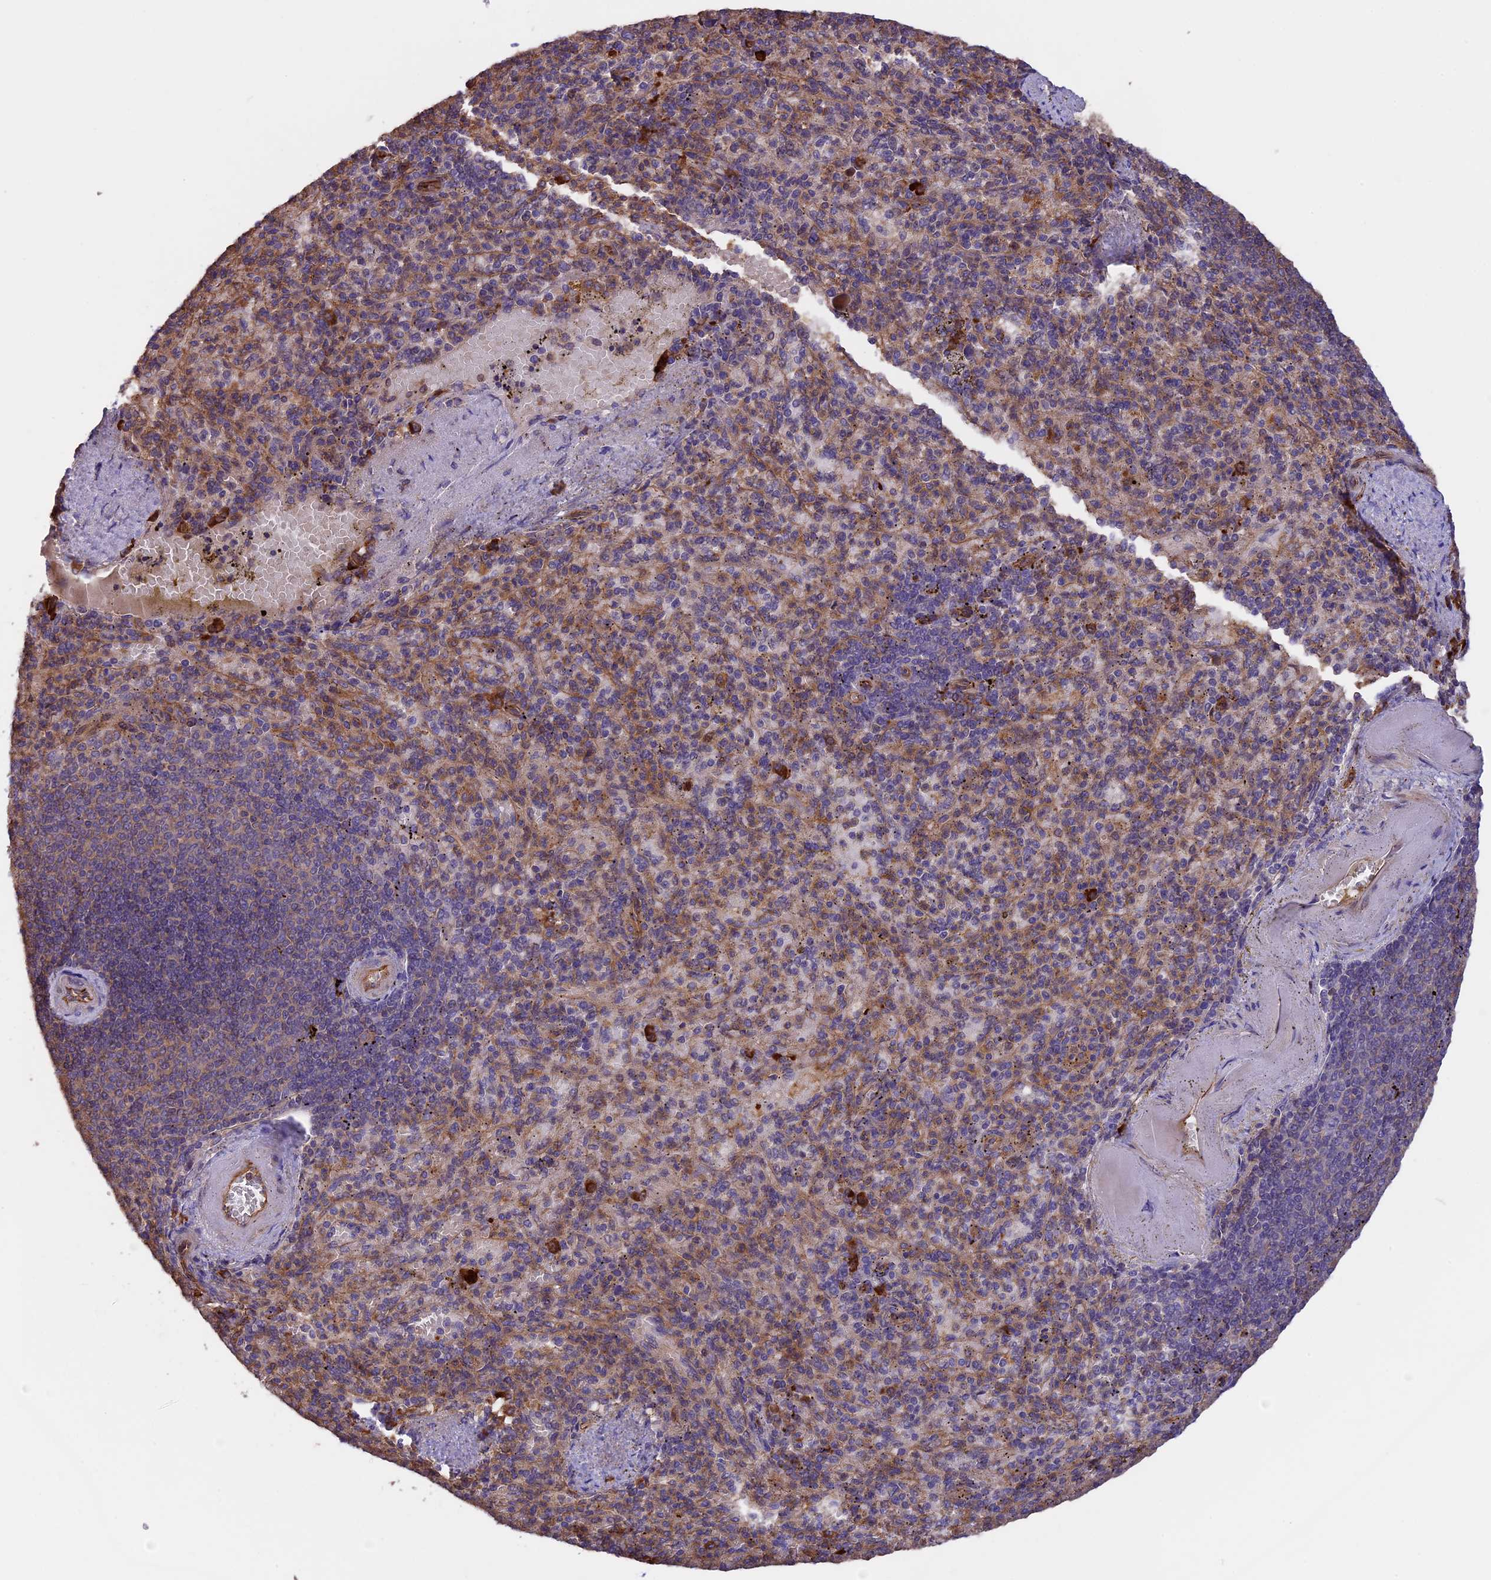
{"staining": {"intensity": "moderate", "quantity": ">75%", "location": "cytoplasmic/membranous"}, "tissue": "spleen", "cell_type": "Cells in red pulp", "image_type": "normal", "snomed": [{"axis": "morphology", "description": "Normal tissue, NOS"}, {"axis": "topography", "description": "Spleen"}], "caption": "Moderate cytoplasmic/membranous expression for a protein is identified in about >75% of cells in red pulp of normal spleen using immunohistochemistry (IHC).", "gene": "GAS8", "patient": {"sex": "female", "age": 74}}